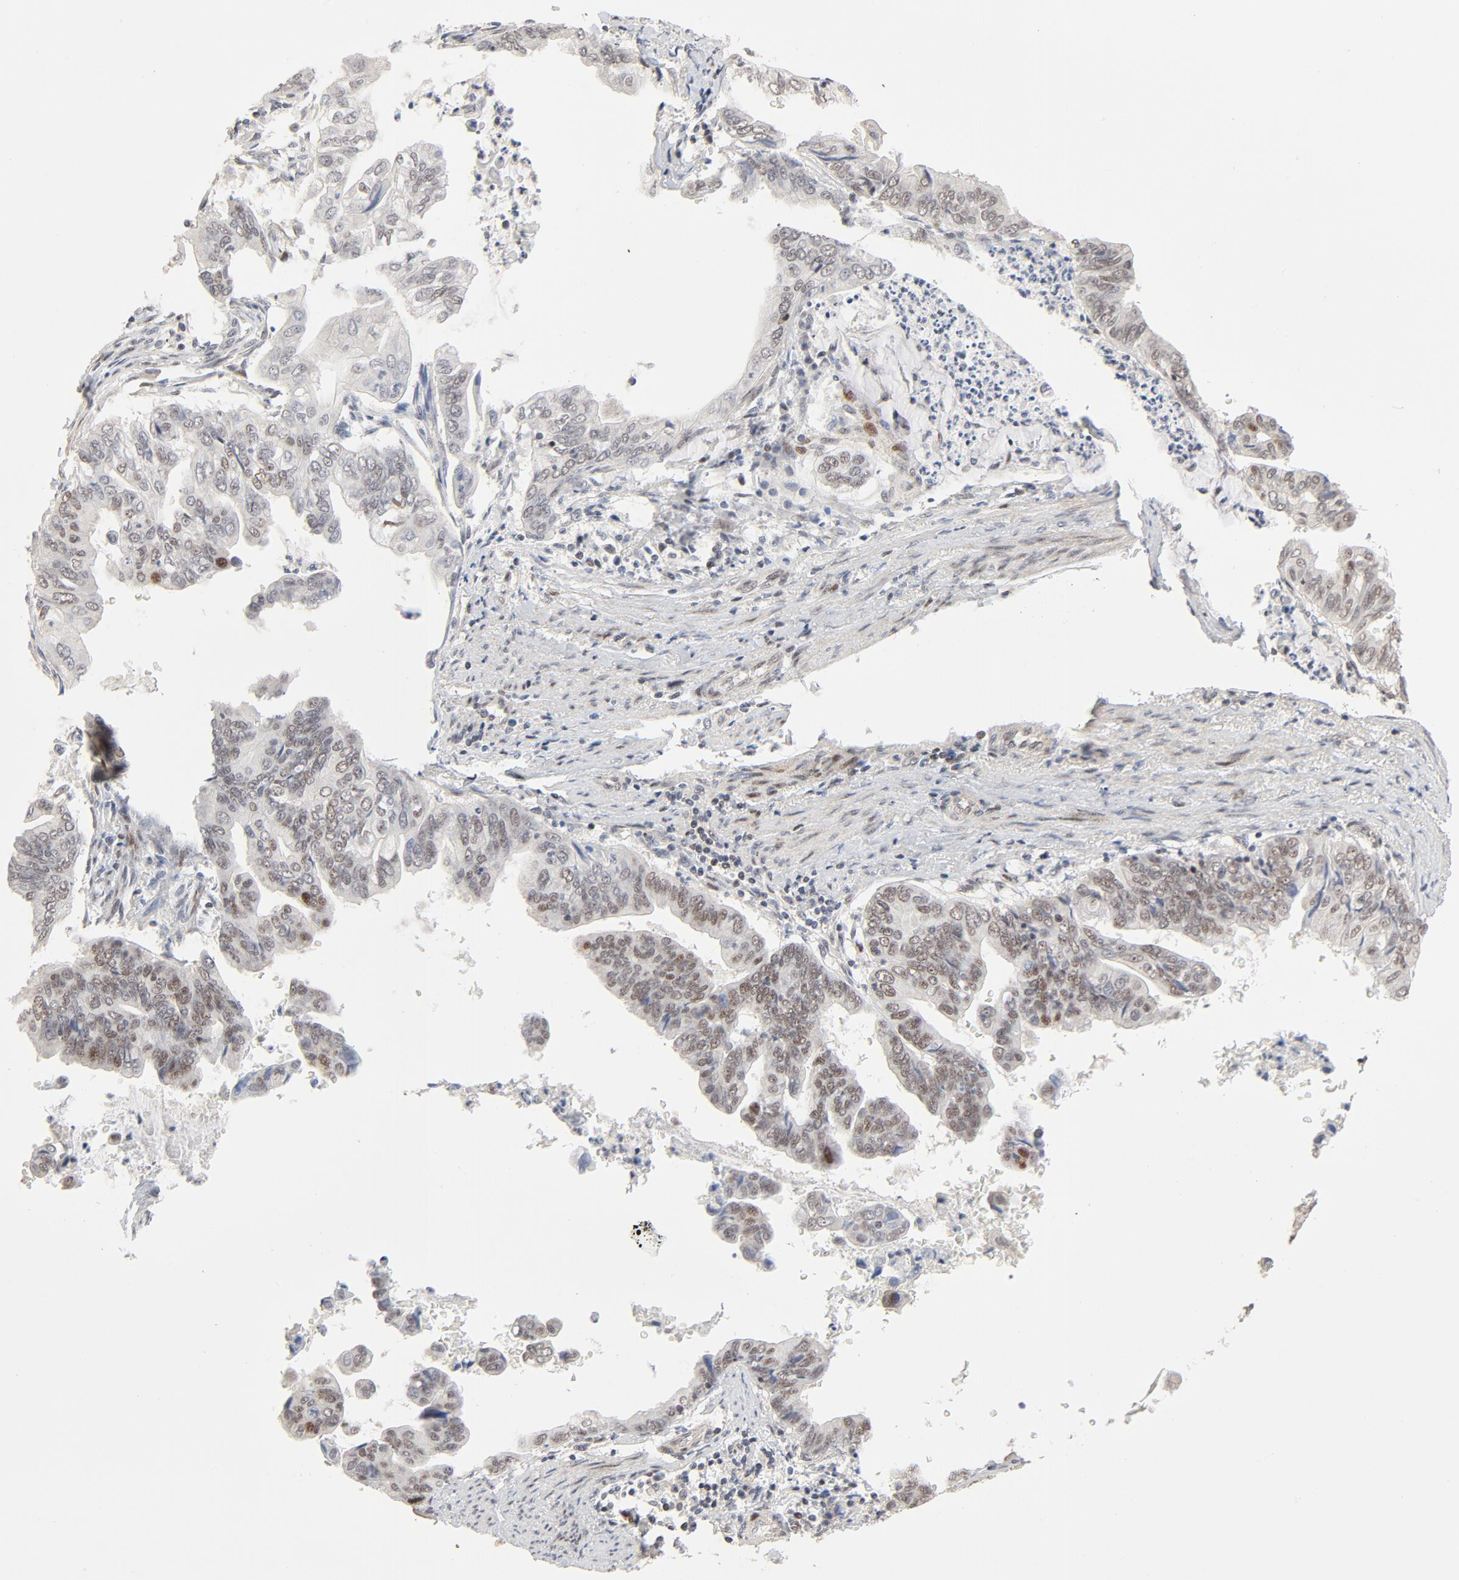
{"staining": {"intensity": "moderate", "quantity": ">75%", "location": "nuclear"}, "tissue": "stomach cancer", "cell_type": "Tumor cells", "image_type": "cancer", "snomed": [{"axis": "morphology", "description": "Adenocarcinoma, NOS"}, {"axis": "topography", "description": "Stomach, upper"}], "caption": "A high-resolution image shows immunohistochemistry staining of stomach adenocarcinoma, which shows moderate nuclear staining in approximately >75% of tumor cells. (brown staining indicates protein expression, while blue staining denotes nuclei).", "gene": "GTF2I", "patient": {"sex": "male", "age": 80}}